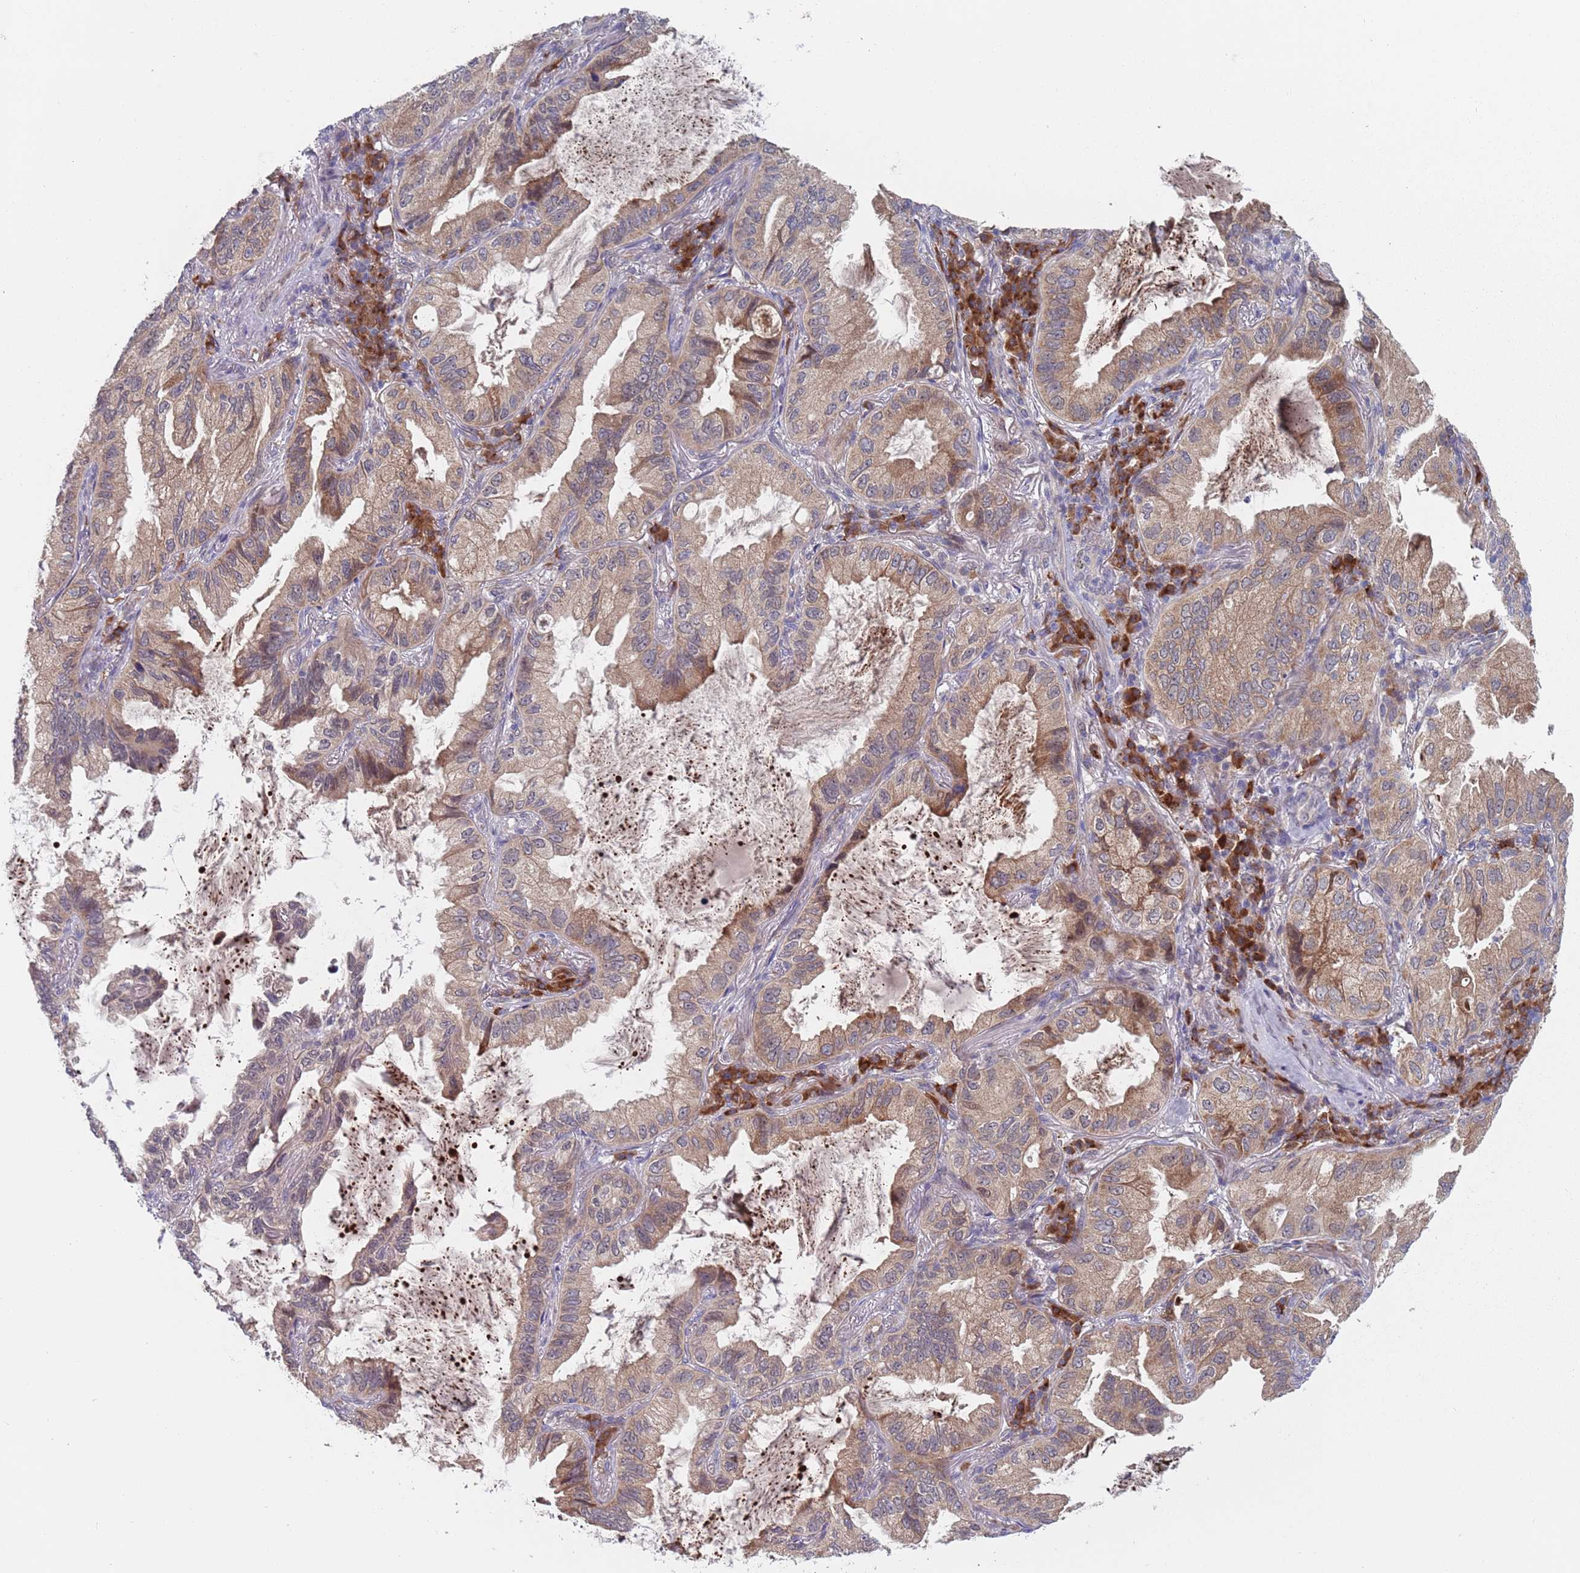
{"staining": {"intensity": "moderate", "quantity": ">75%", "location": "cytoplasmic/membranous"}, "tissue": "lung cancer", "cell_type": "Tumor cells", "image_type": "cancer", "snomed": [{"axis": "morphology", "description": "Adenocarcinoma, NOS"}, {"axis": "topography", "description": "Lung"}], "caption": "Lung cancer (adenocarcinoma) tissue displays moderate cytoplasmic/membranous staining in approximately >75% of tumor cells The staining is performed using DAB (3,3'-diaminobenzidine) brown chromogen to label protein expression. The nuclei are counter-stained blue using hematoxylin.", "gene": "ZNF140", "patient": {"sex": "female", "age": 69}}